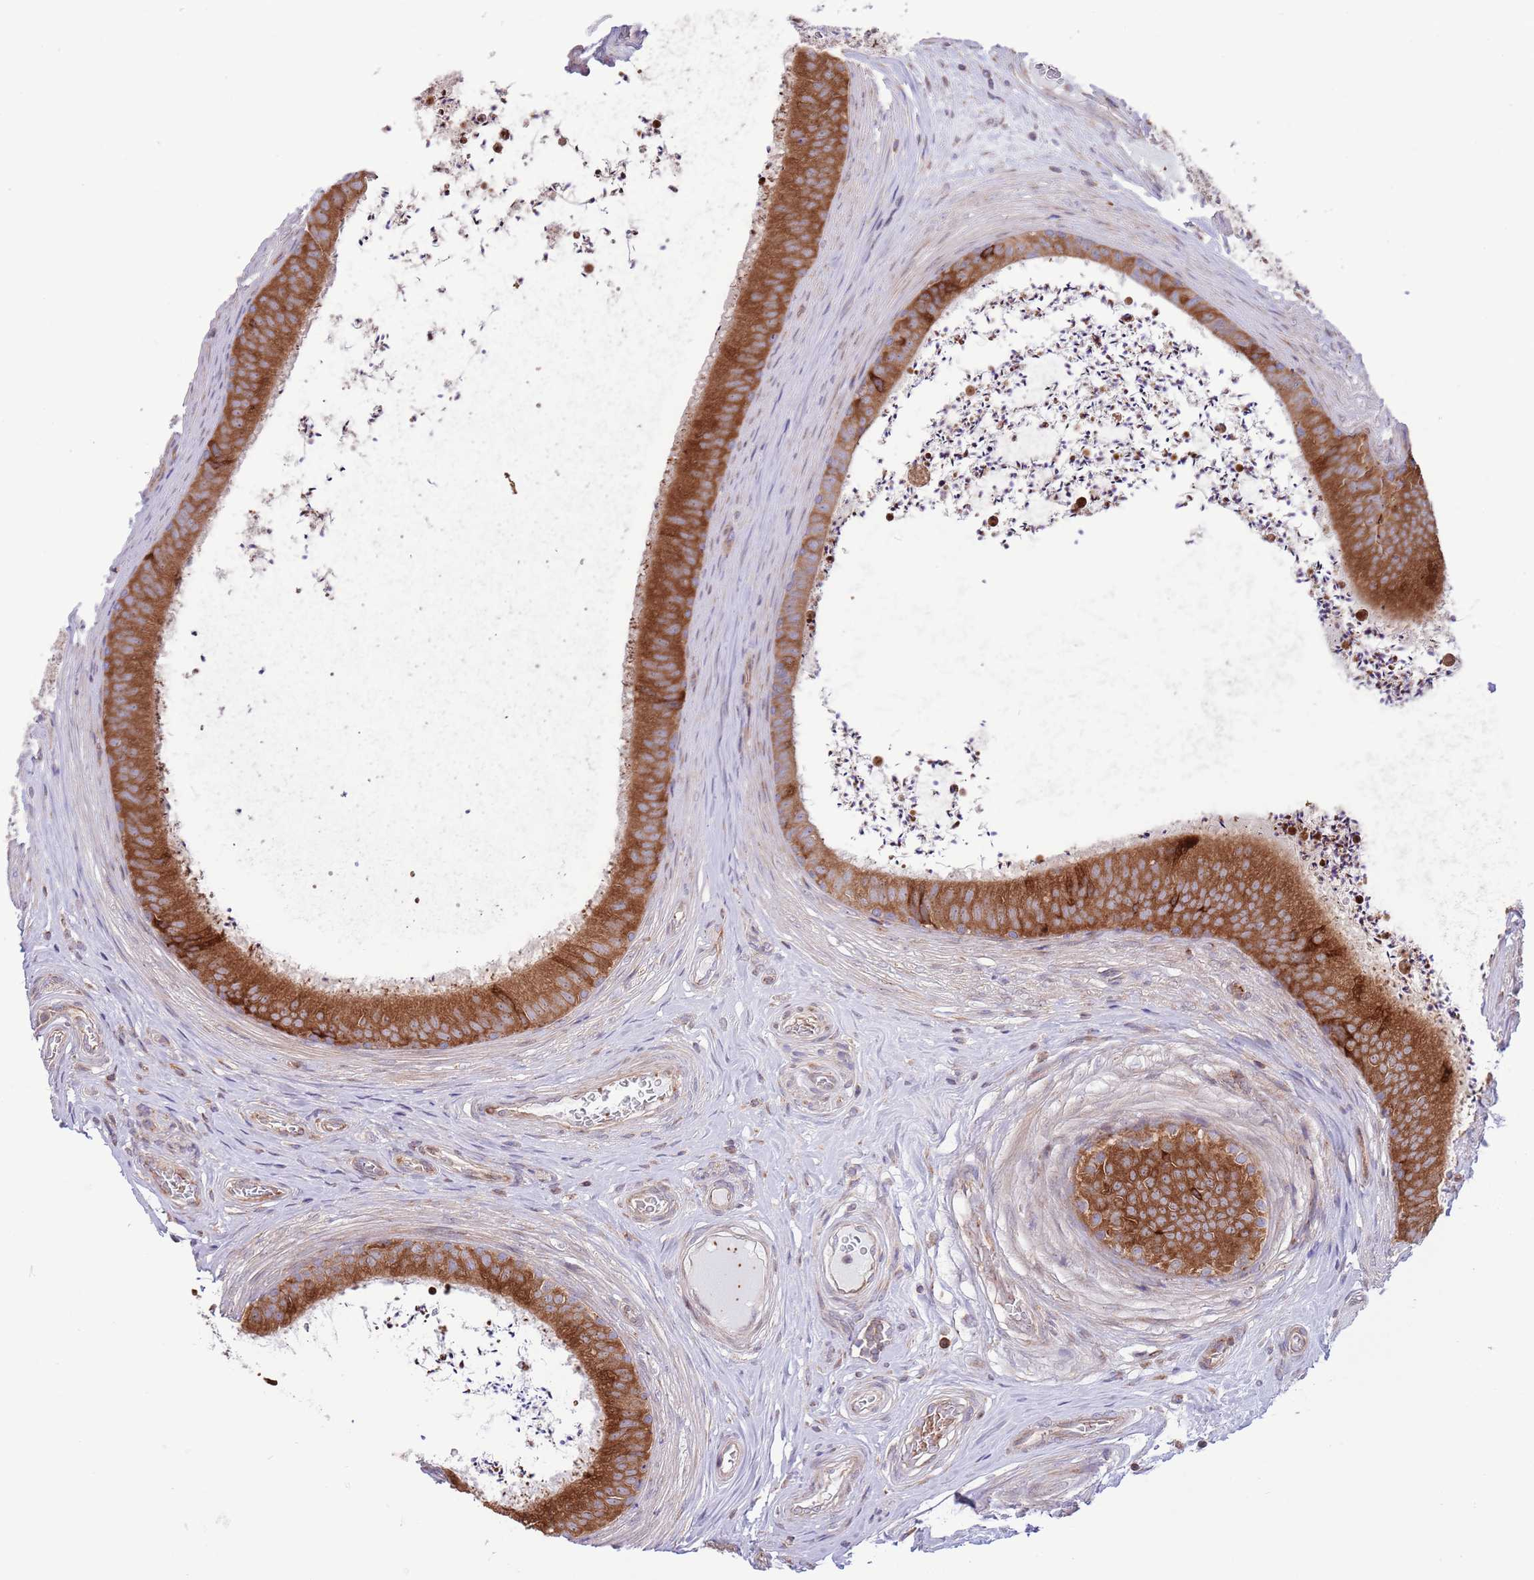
{"staining": {"intensity": "strong", "quantity": ">75%", "location": "cytoplasmic/membranous"}, "tissue": "epididymis", "cell_type": "Glandular cells", "image_type": "normal", "snomed": [{"axis": "morphology", "description": "Normal tissue, NOS"}, {"axis": "topography", "description": "Testis"}, {"axis": "topography", "description": "Epididymis"}], "caption": "Approximately >75% of glandular cells in unremarkable human epididymis reveal strong cytoplasmic/membranous protein expression as visualized by brown immunohistochemical staining.", "gene": "DAND5", "patient": {"sex": "male", "age": 41}}